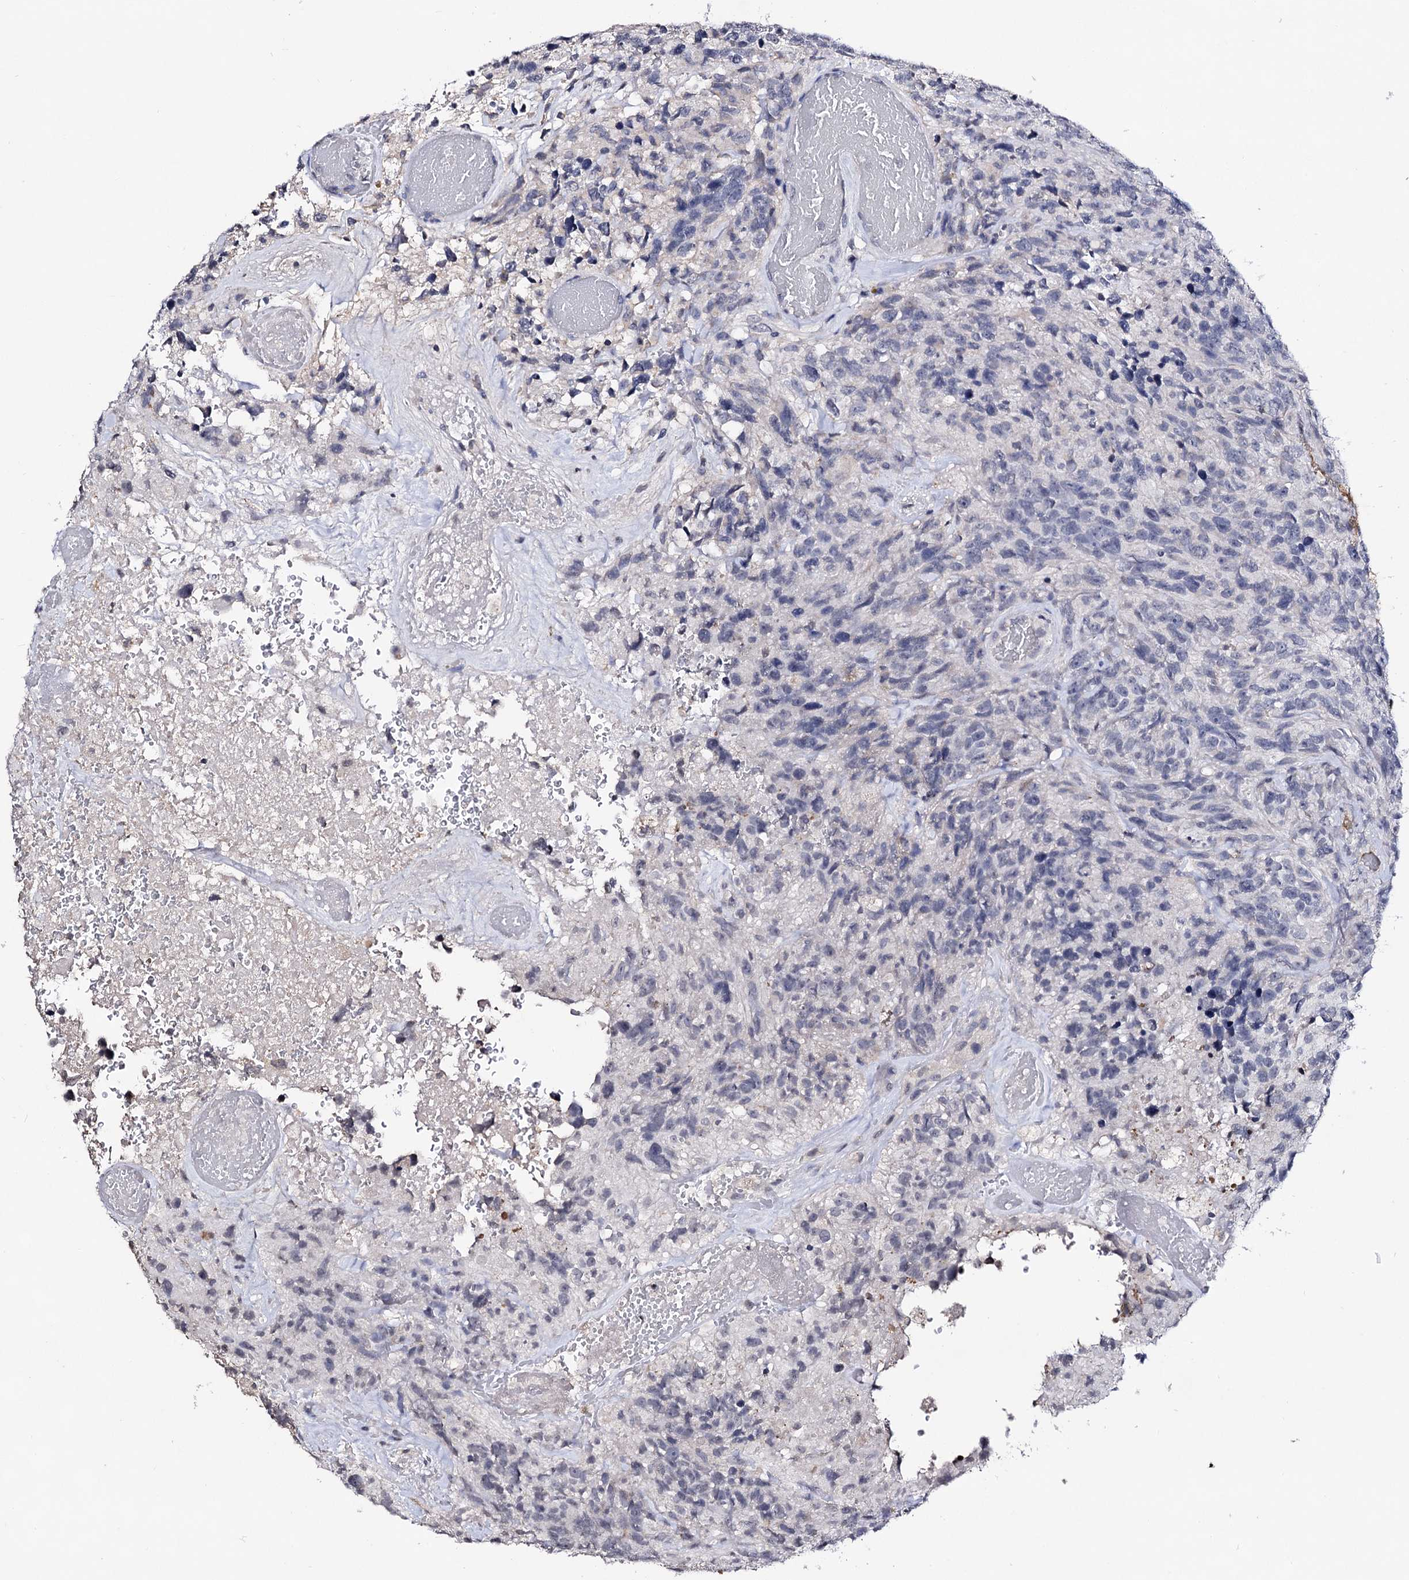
{"staining": {"intensity": "negative", "quantity": "none", "location": "none"}, "tissue": "glioma", "cell_type": "Tumor cells", "image_type": "cancer", "snomed": [{"axis": "morphology", "description": "Glioma, malignant, High grade"}, {"axis": "topography", "description": "Brain"}], "caption": "Immunohistochemistry (IHC) micrograph of malignant high-grade glioma stained for a protein (brown), which reveals no staining in tumor cells.", "gene": "PLIN1", "patient": {"sex": "male", "age": 69}}